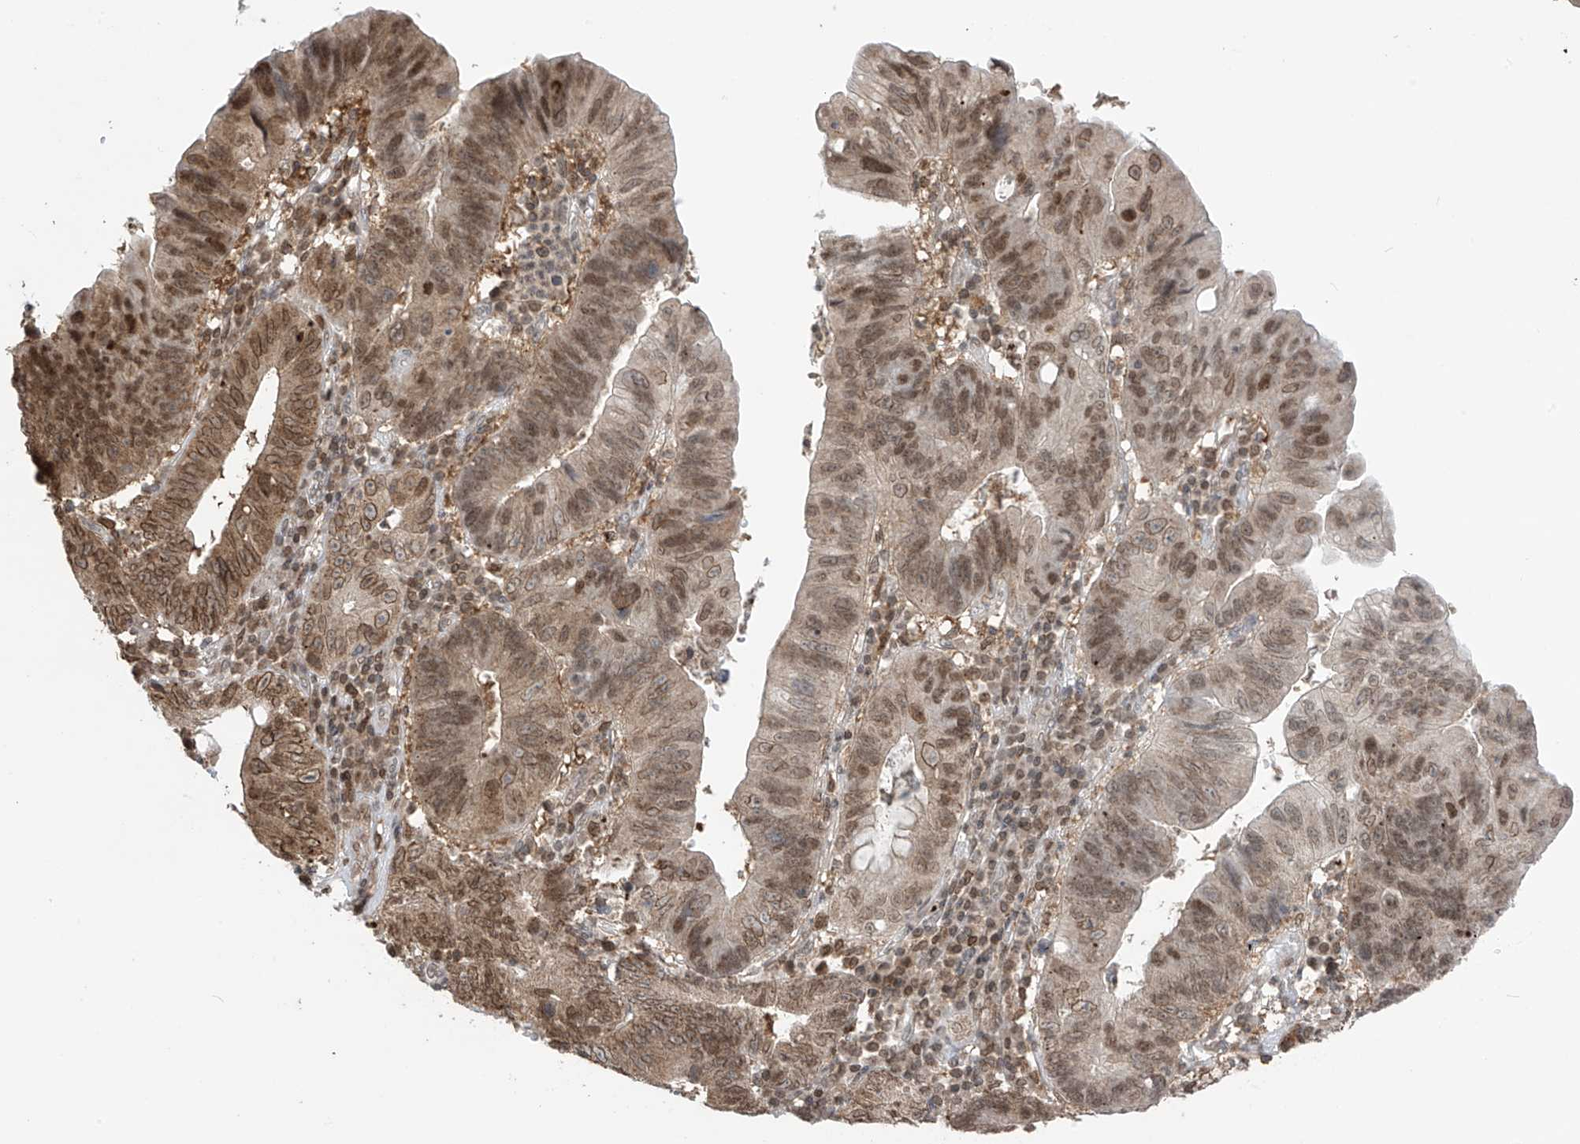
{"staining": {"intensity": "moderate", "quantity": ">75%", "location": "nuclear"}, "tissue": "stomach cancer", "cell_type": "Tumor cells", "image_type": "cancer", "snomed": [{"axis": "morphology", "description": "Adenocarcinoma, NOS"}, {"axis": "topography", "description": "Stomach"}], "caption": "IHC (DAB (3,3'-diaminobenzidine)) staining of human adenocarcinoma (stomach) displays moderate nuclear protein staining in about >75% of tumor cells. The staining was performed using DAB to visualize the protein expression in brown, while the nuclei were stained in blue with hematoxylin (Magnification: 20x).", "gene": "KPNB1", "patient": {"sex": "male", "age": 59}}